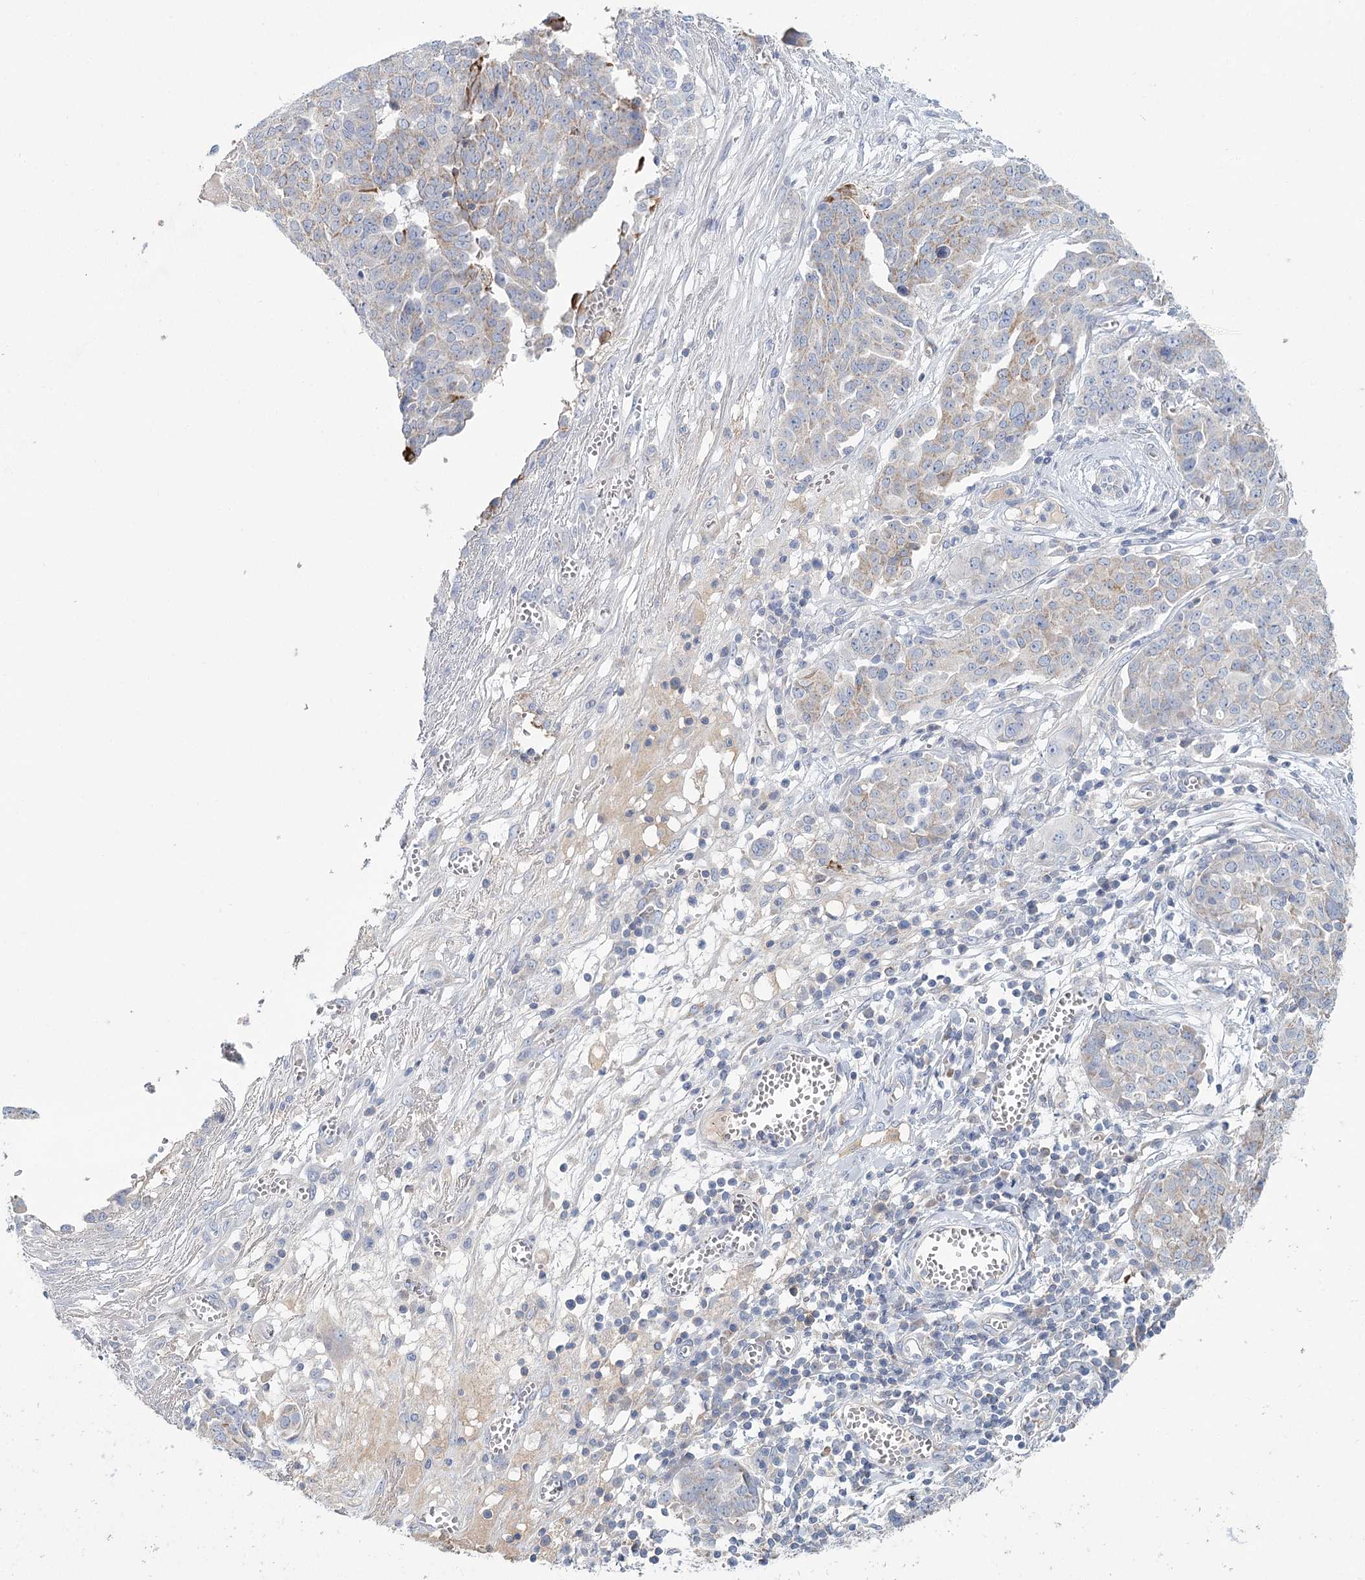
{"staining": {"intensity": "negative", "quantity": "none", "location": "none"}, "tissue": "ovarian cancer", "cell_type": "Tumor cells", "image_type": "cancer", "snomed": [{"axis": "morphology", "description": "Cystadenocarcinoma, serous, NOS"}, {"axis": "topography", "description": "Soft tissue"}, {"axis": "topography", "description": "Ovary"}], "caption": "Protein analysis of serous cystadenocarcinoma (ovarian) exhibits no significant positivity in tumor cells.", "gene": "ARHGAP44", "patient": {"sex": "female", "age": 57}}